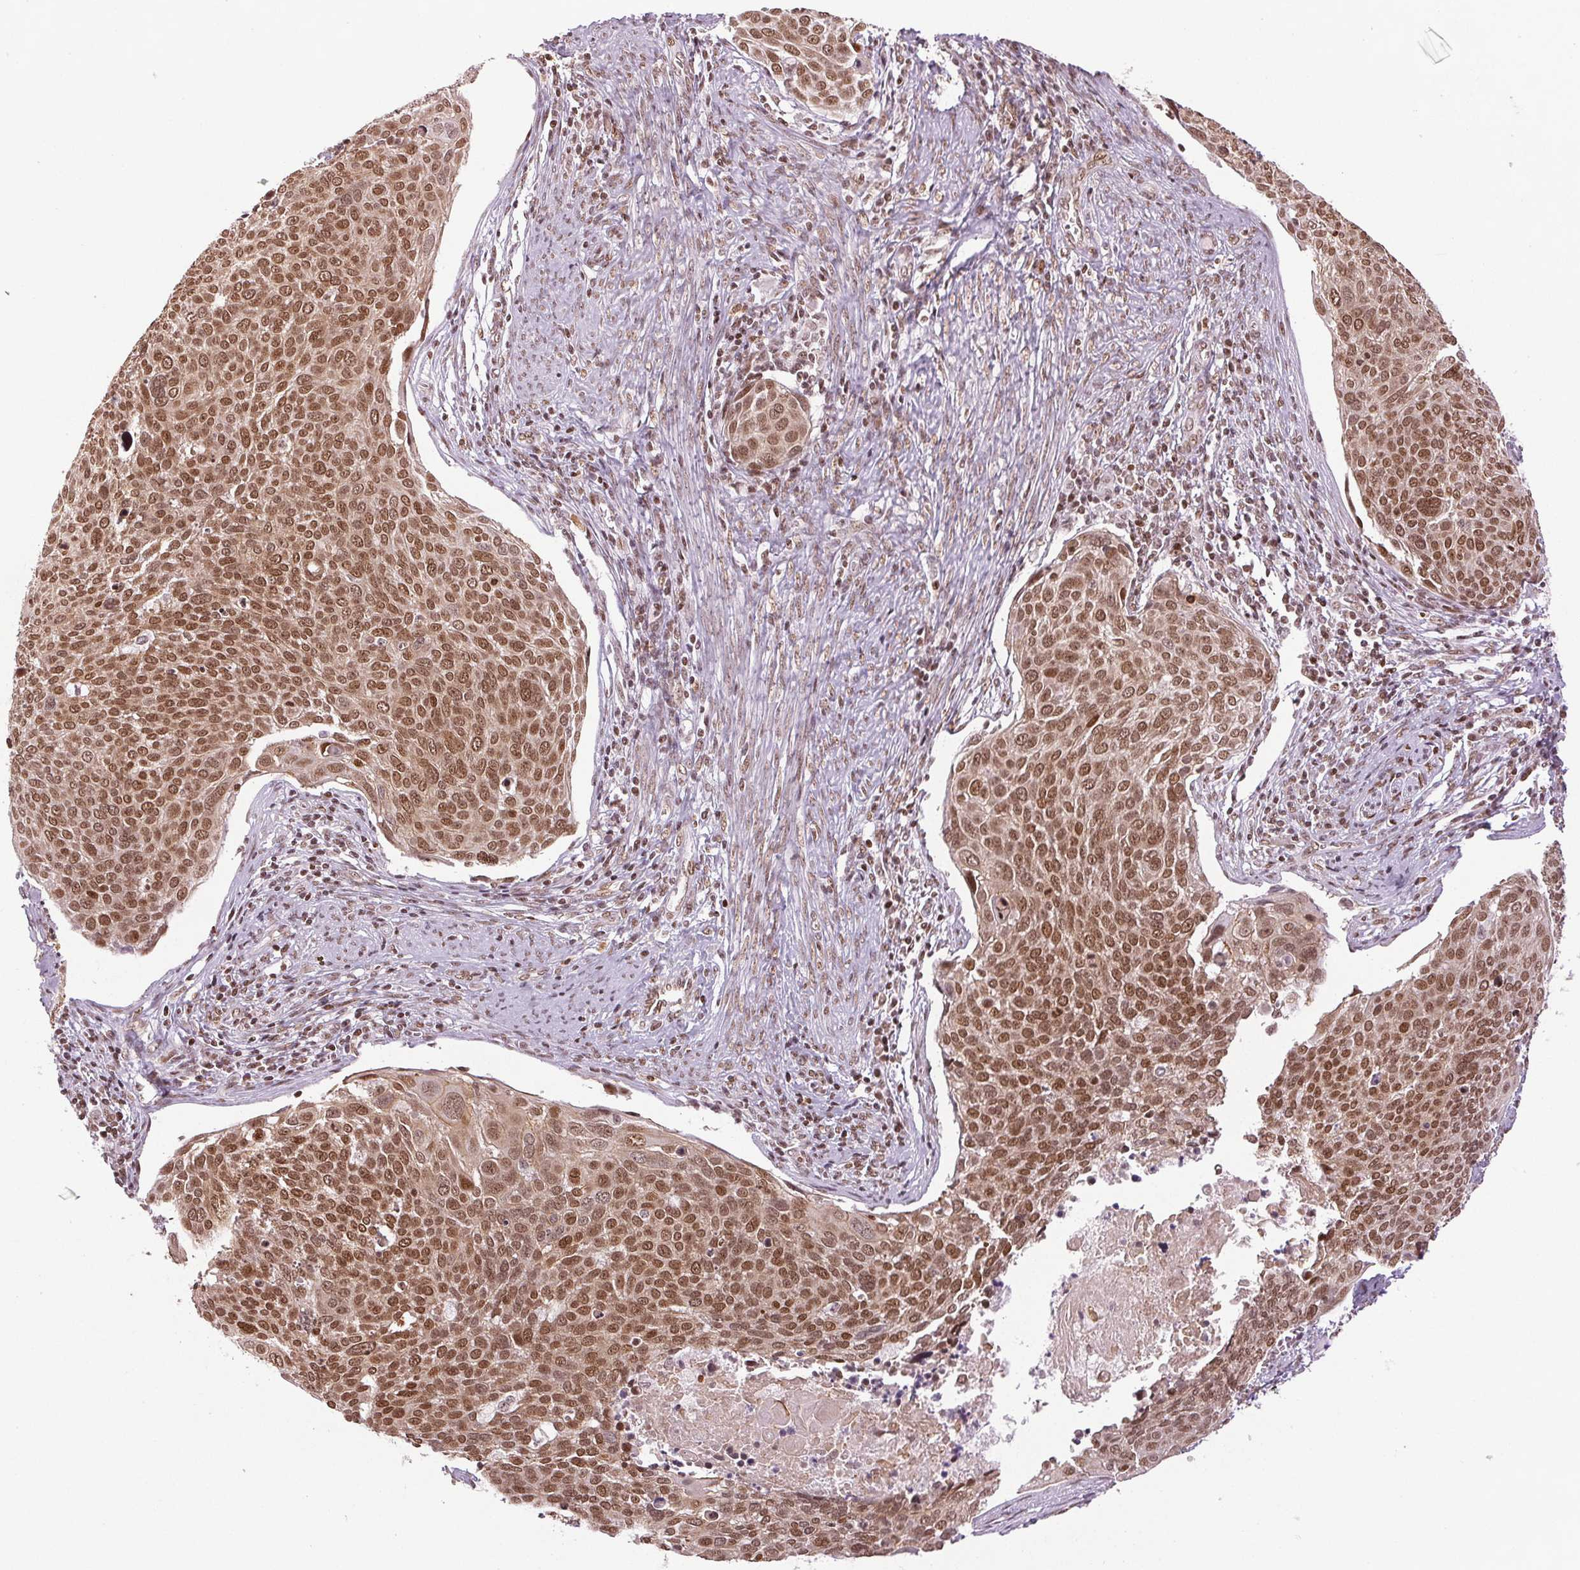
{"staining": {"intensity": "moderate", "quantity": ">75%", "location": "nuclear"}, "tissue": "cervical cancer", "cell_type": "Tumor cells", "image_type": "cancer", "snomed": [{"axis": "morphology", "description": "Adenocarcinoma, NOS"}, {"axis": "topography", "description": "Cervix"}], "caption": "Immunohistochemistry micrograph of neoplastic tissue: human cervical cancer (adenocarcinoma) stained using immunohistochemistry displays medium levels of moderate protein expression localized specifically in the nuclear of tumor cells, appearing as a nuclear brown color.", "gene": "XPC", "patient": {"sex": "female", "age": 61}}